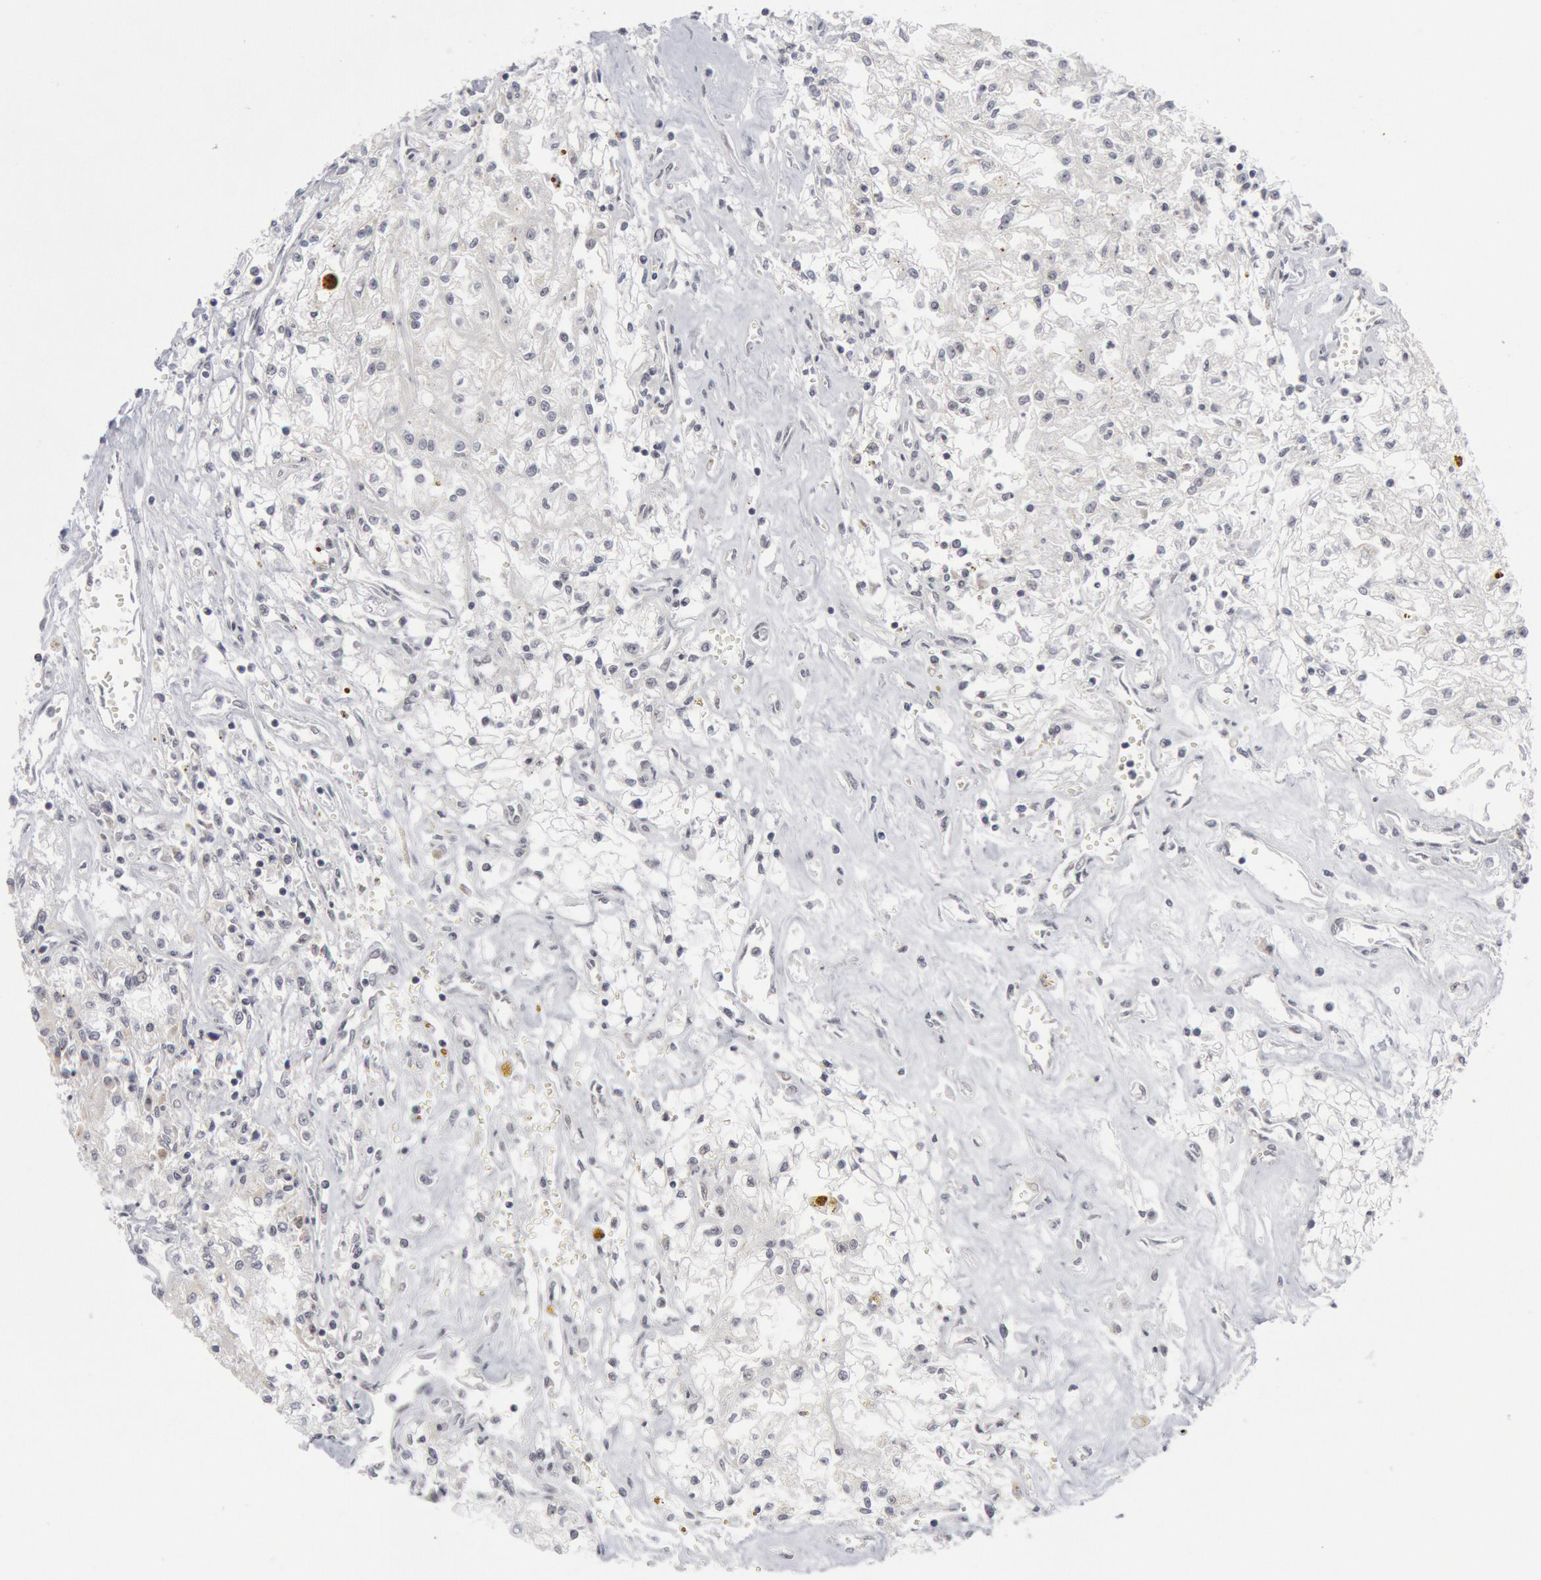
{"staining": {"intensity": "weak", "quantity": "<25%", "location": "cytoplasmic/membranous"}, "tissue": "renal cancer", "cell_type": "Tumor cells", "image_type": "cancer", "snomed": [{"axis": "morphology", "description": "Adenocarcinoma, NOS"}, {"axis": "topography", "description": "Kidney"}], "caption": "Renal cancer stained for a protein using IHC reveals no staining tumor cells.", "gene": "CASP9", "patient": {"sex": "male", "age": 78}}